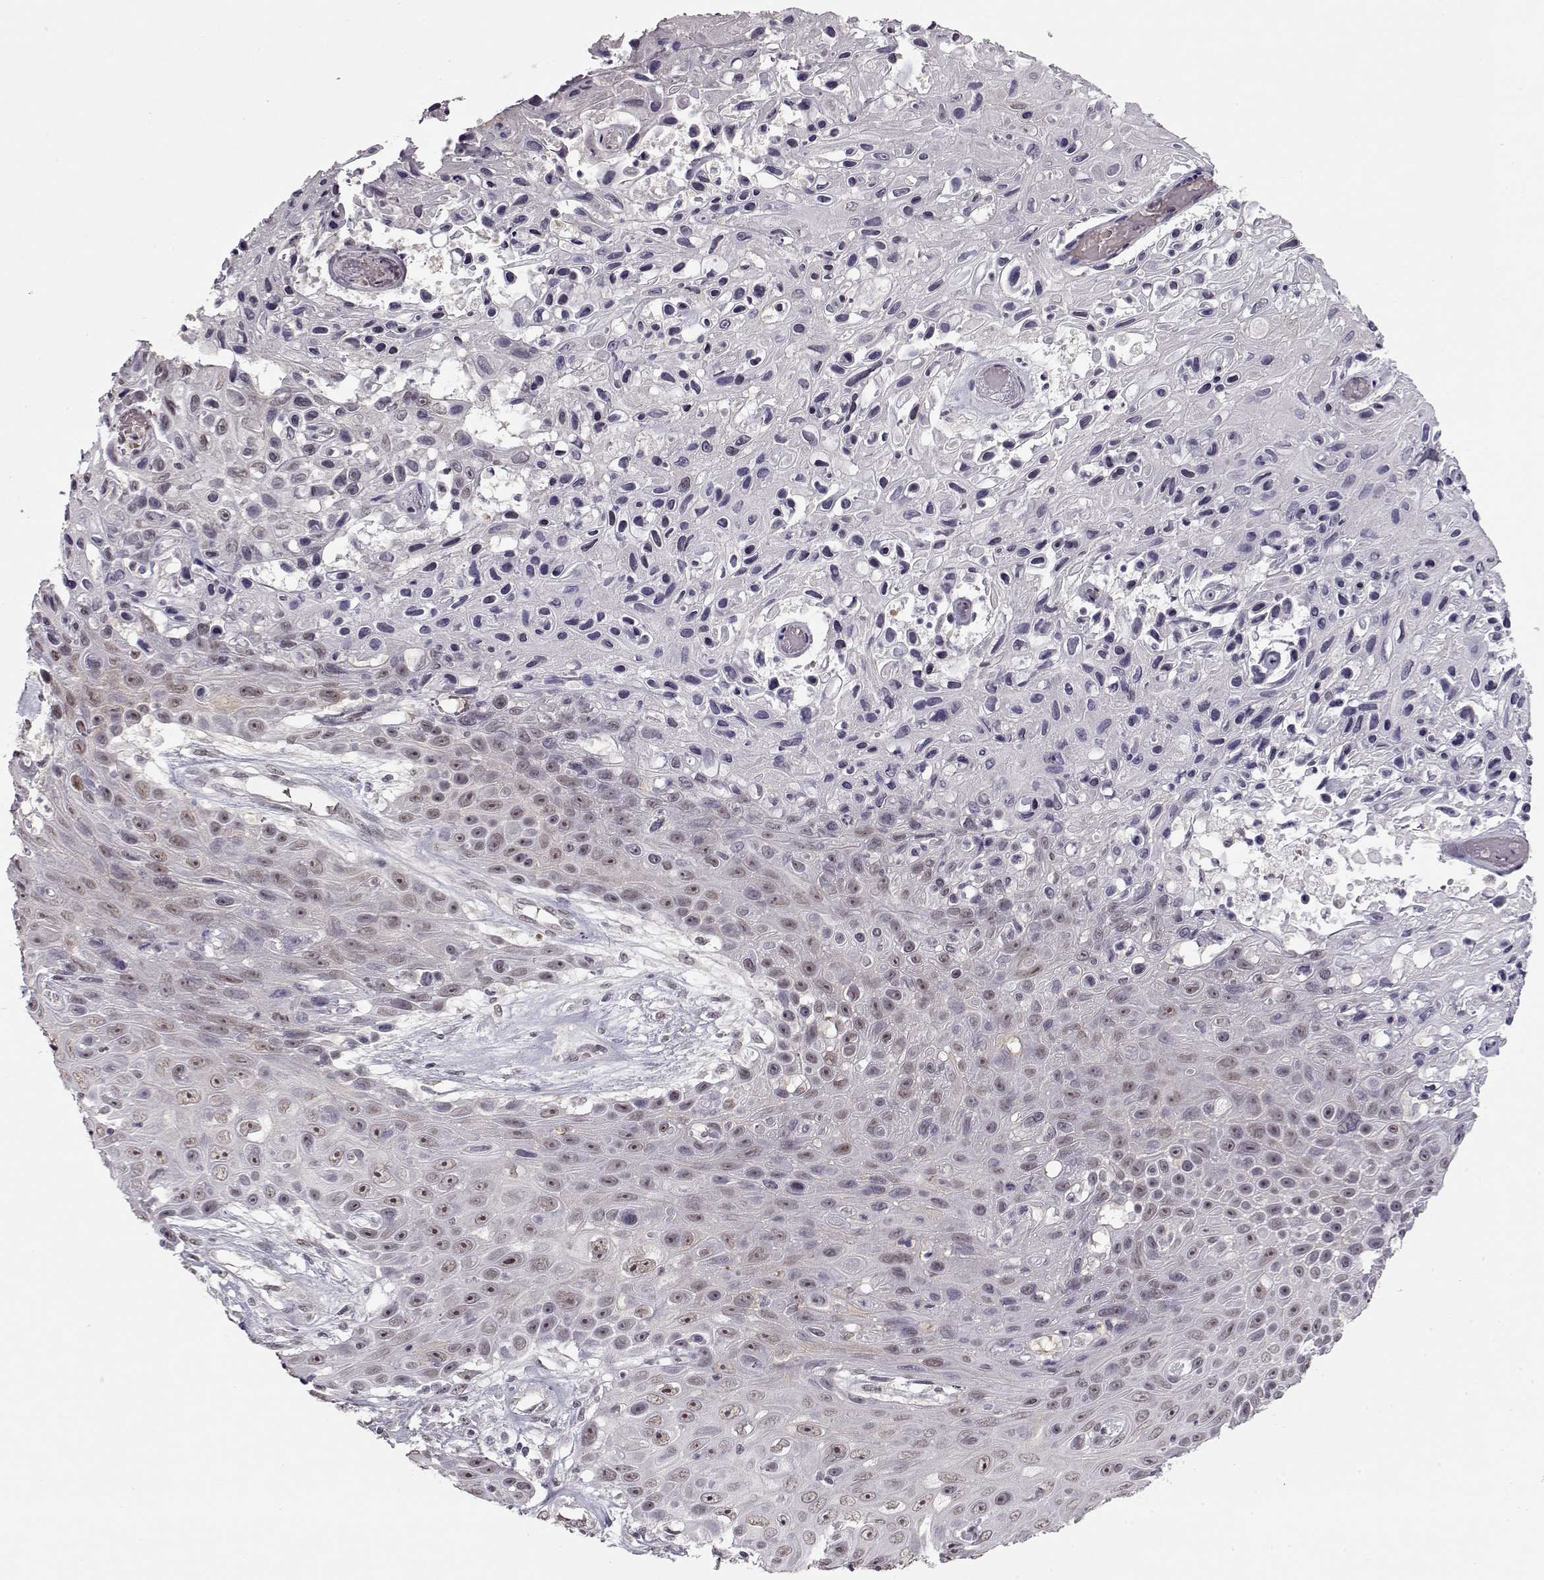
{"staining": {"intensity": "weak", "quantity": ">75%", "location": "nuclear"}, "tissue": "skin cancer", "cell_type": "Tumor cells", "image_type": "cancer", "snomed": [{"axis": "morphology", "description": "Squamous cell carcinoma, NOS"}, {"axis": "topography", "description": "Skin"}], "caption": "Brown immunohistochemical staining in skin squamous cell carcinoma displays weak nuclear positivity in approximately >75% of tumor cells.", "gene": "PCP4", "patient": {"sex": "male", "age": 82}}